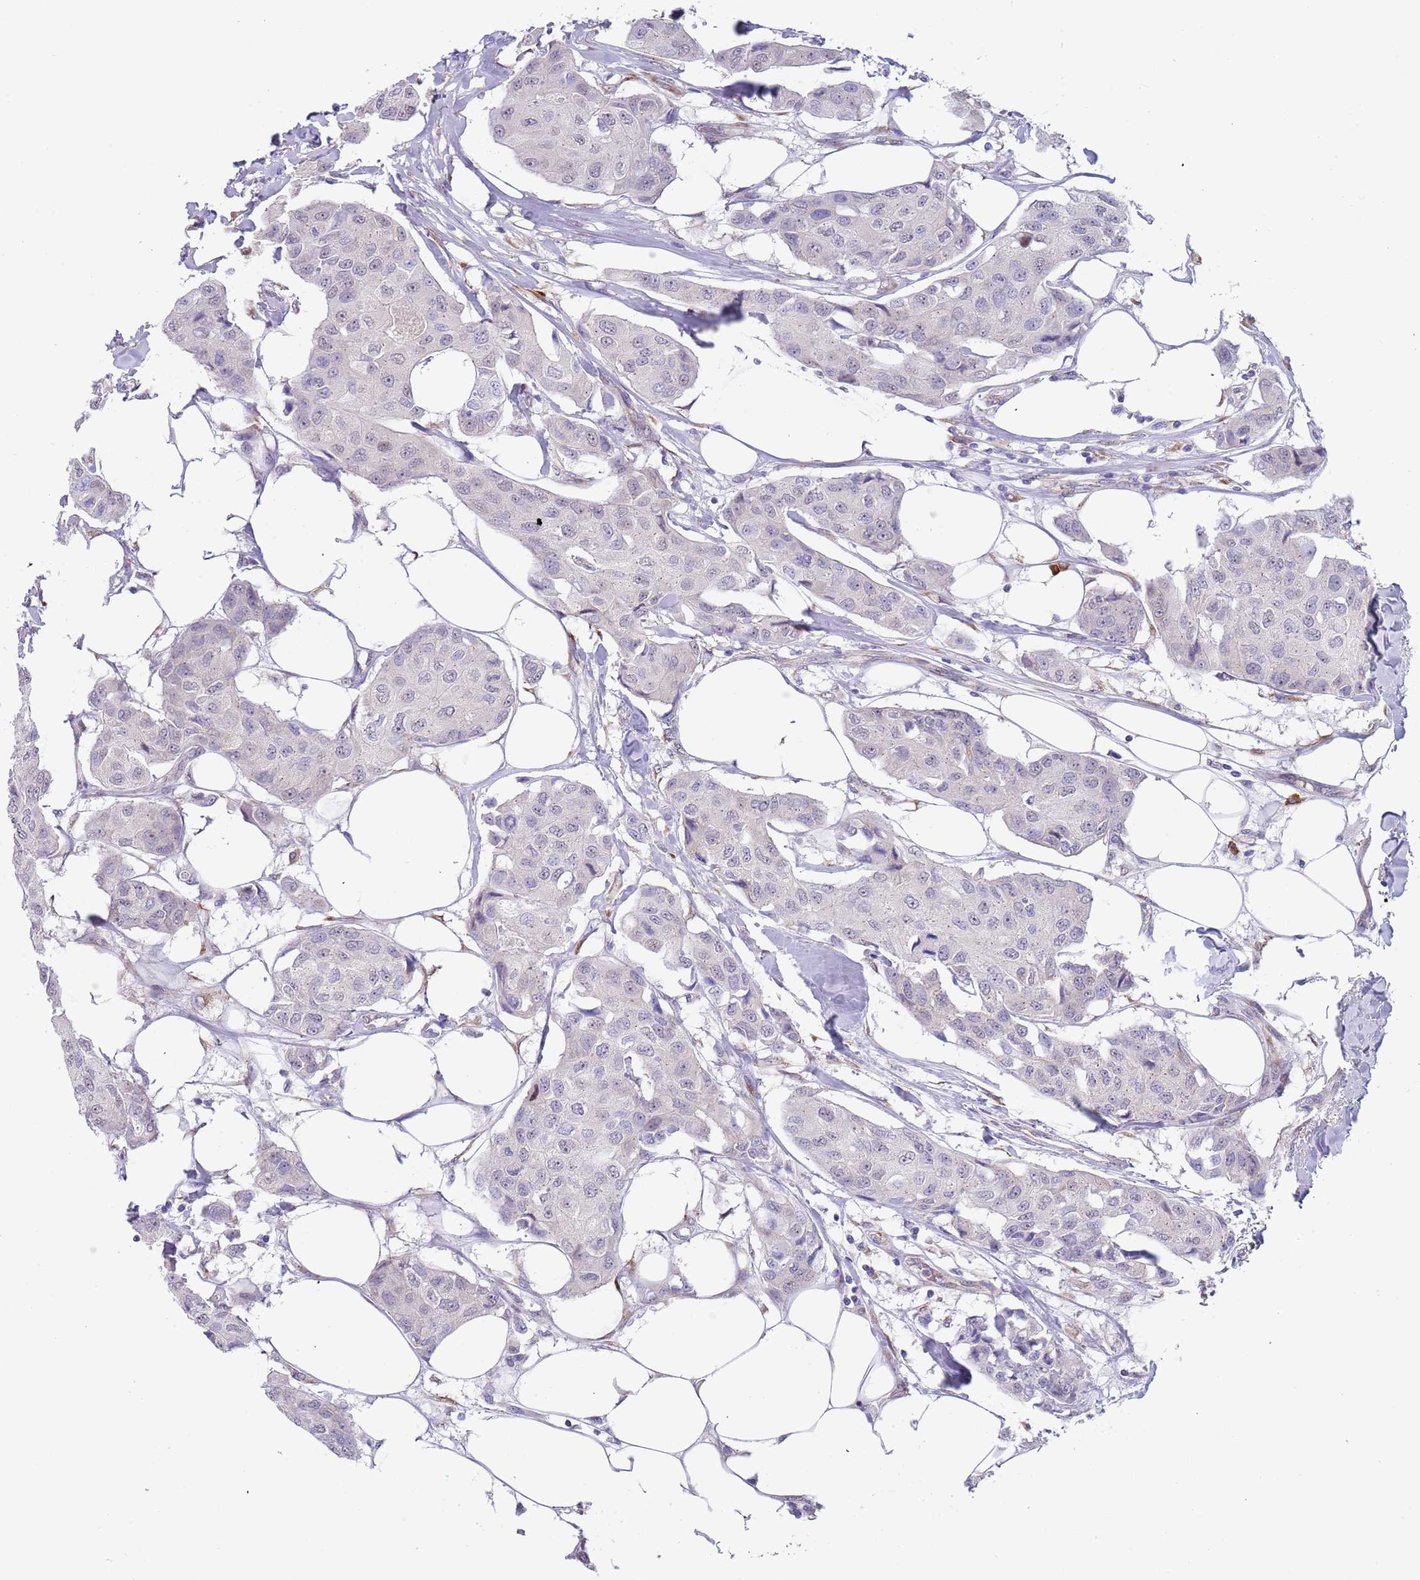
{"staining": {"intensity": "negative", "quantity": "none", "location": "none"}, "tissue": "breast cancer", "cell_type": "Tumor cells", "image_type": "cancer", "snomed": [{"axis": "morphology", "description": "Duct carcinoma"}, {"axis": "topography", "description": "Breast"}], "caption": "Immunohistochemical staining of human breast cancer (infiltrating ductal carcinoma) reveals no significant expression in tumor cells.", "gene": "TNRC6C", "patient": {"sex": "female", "age": 80}}